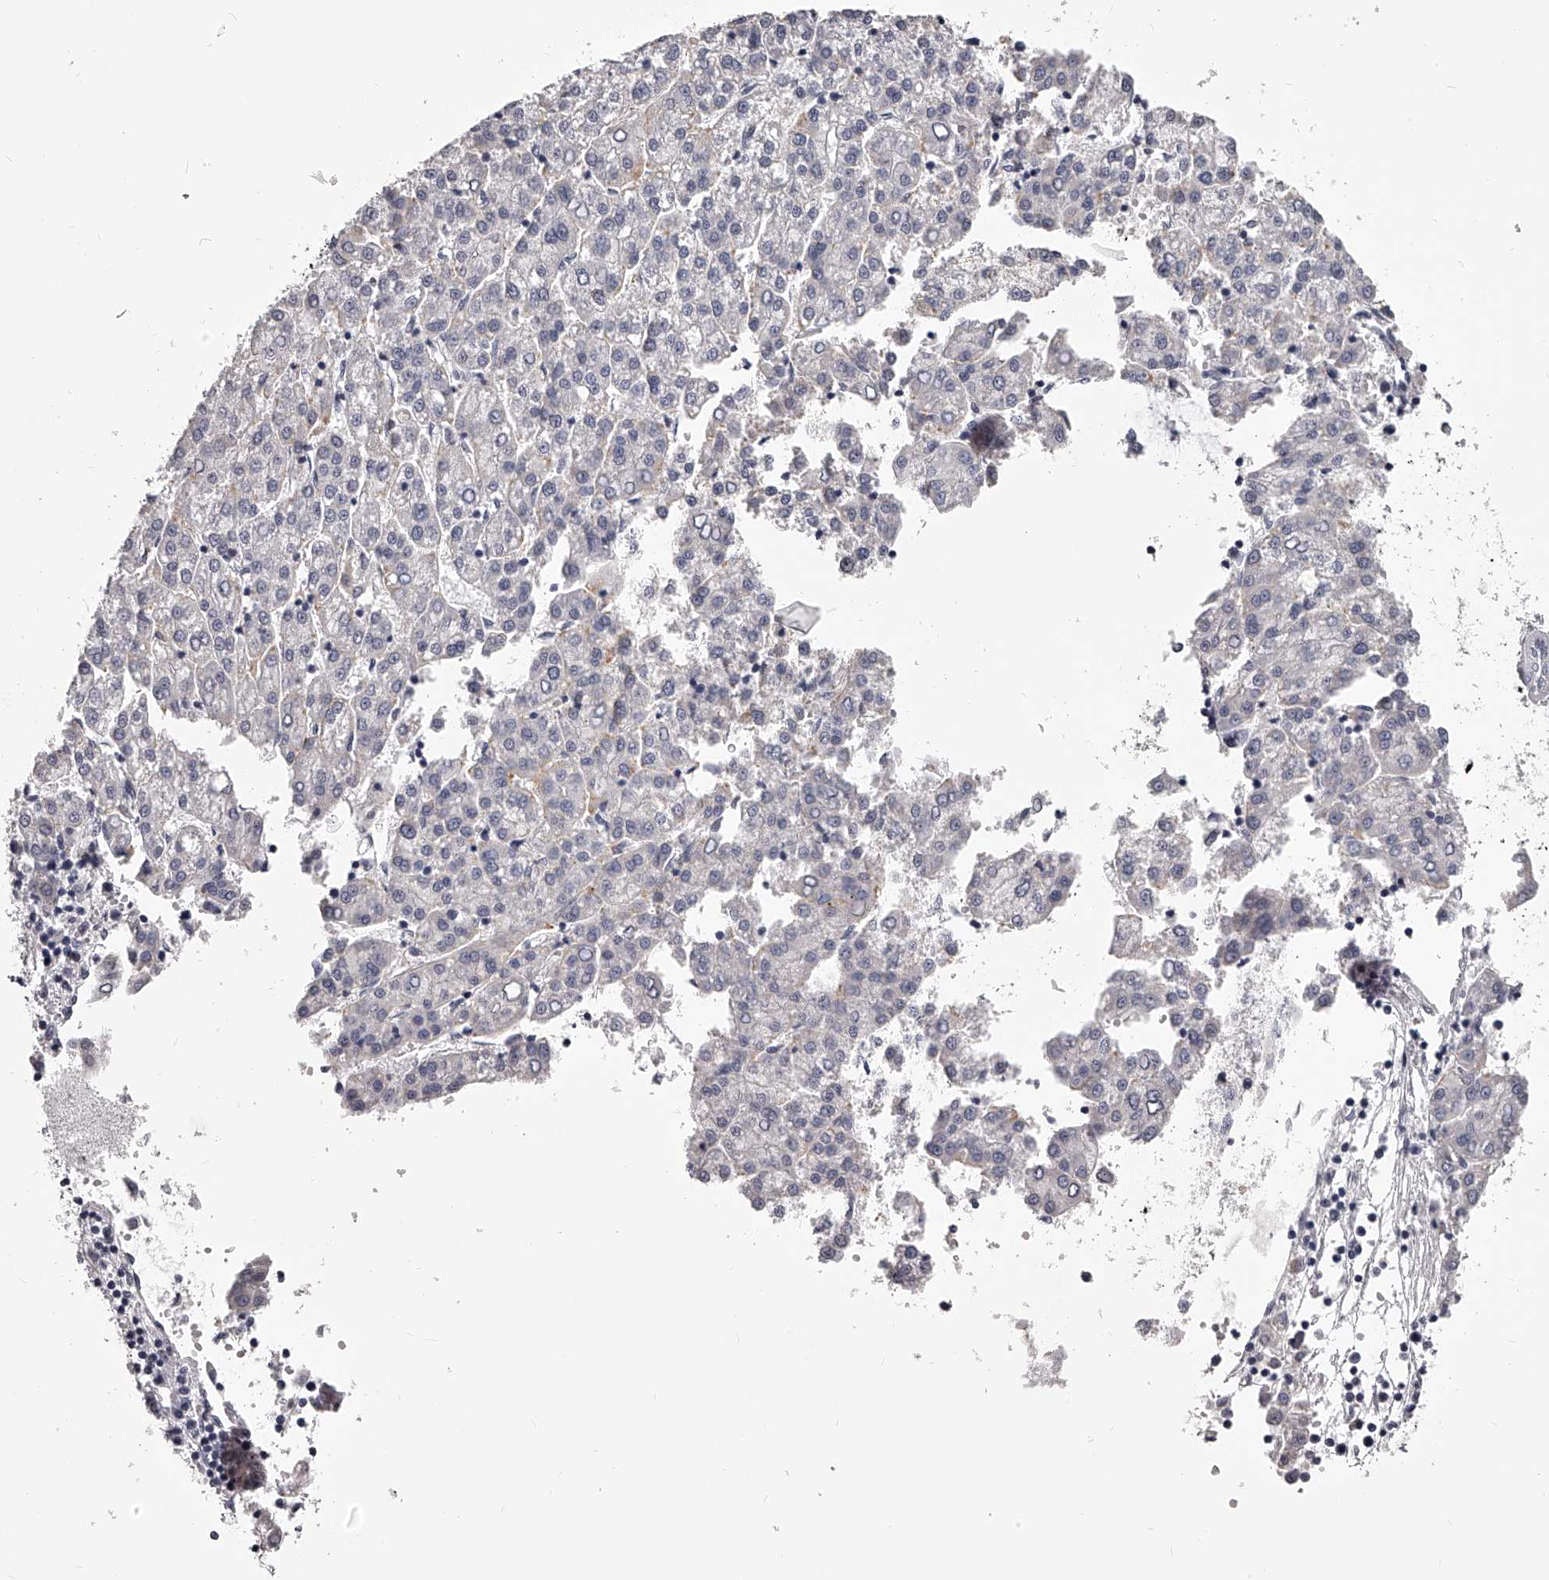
{"staining": {"intensity": "negative", "quantity": "none", "location": "none"}, "tissue": "liver cancer", "cell_type": "Tumor cells", "image_type": "cancer", "snomed": [{"axis": "morphology", "description": "Carcinoma, Hepatocellular, NOS"}, {"axis": "topography", "description": "Liver"}], "caption": "Tumor cells are negative for brown protein staining in hepatocellular carcinoma (liver). Nuclei are stained in blue.", "gene": "DMRT1", "patient": {"sex": "female", "age": 58}}